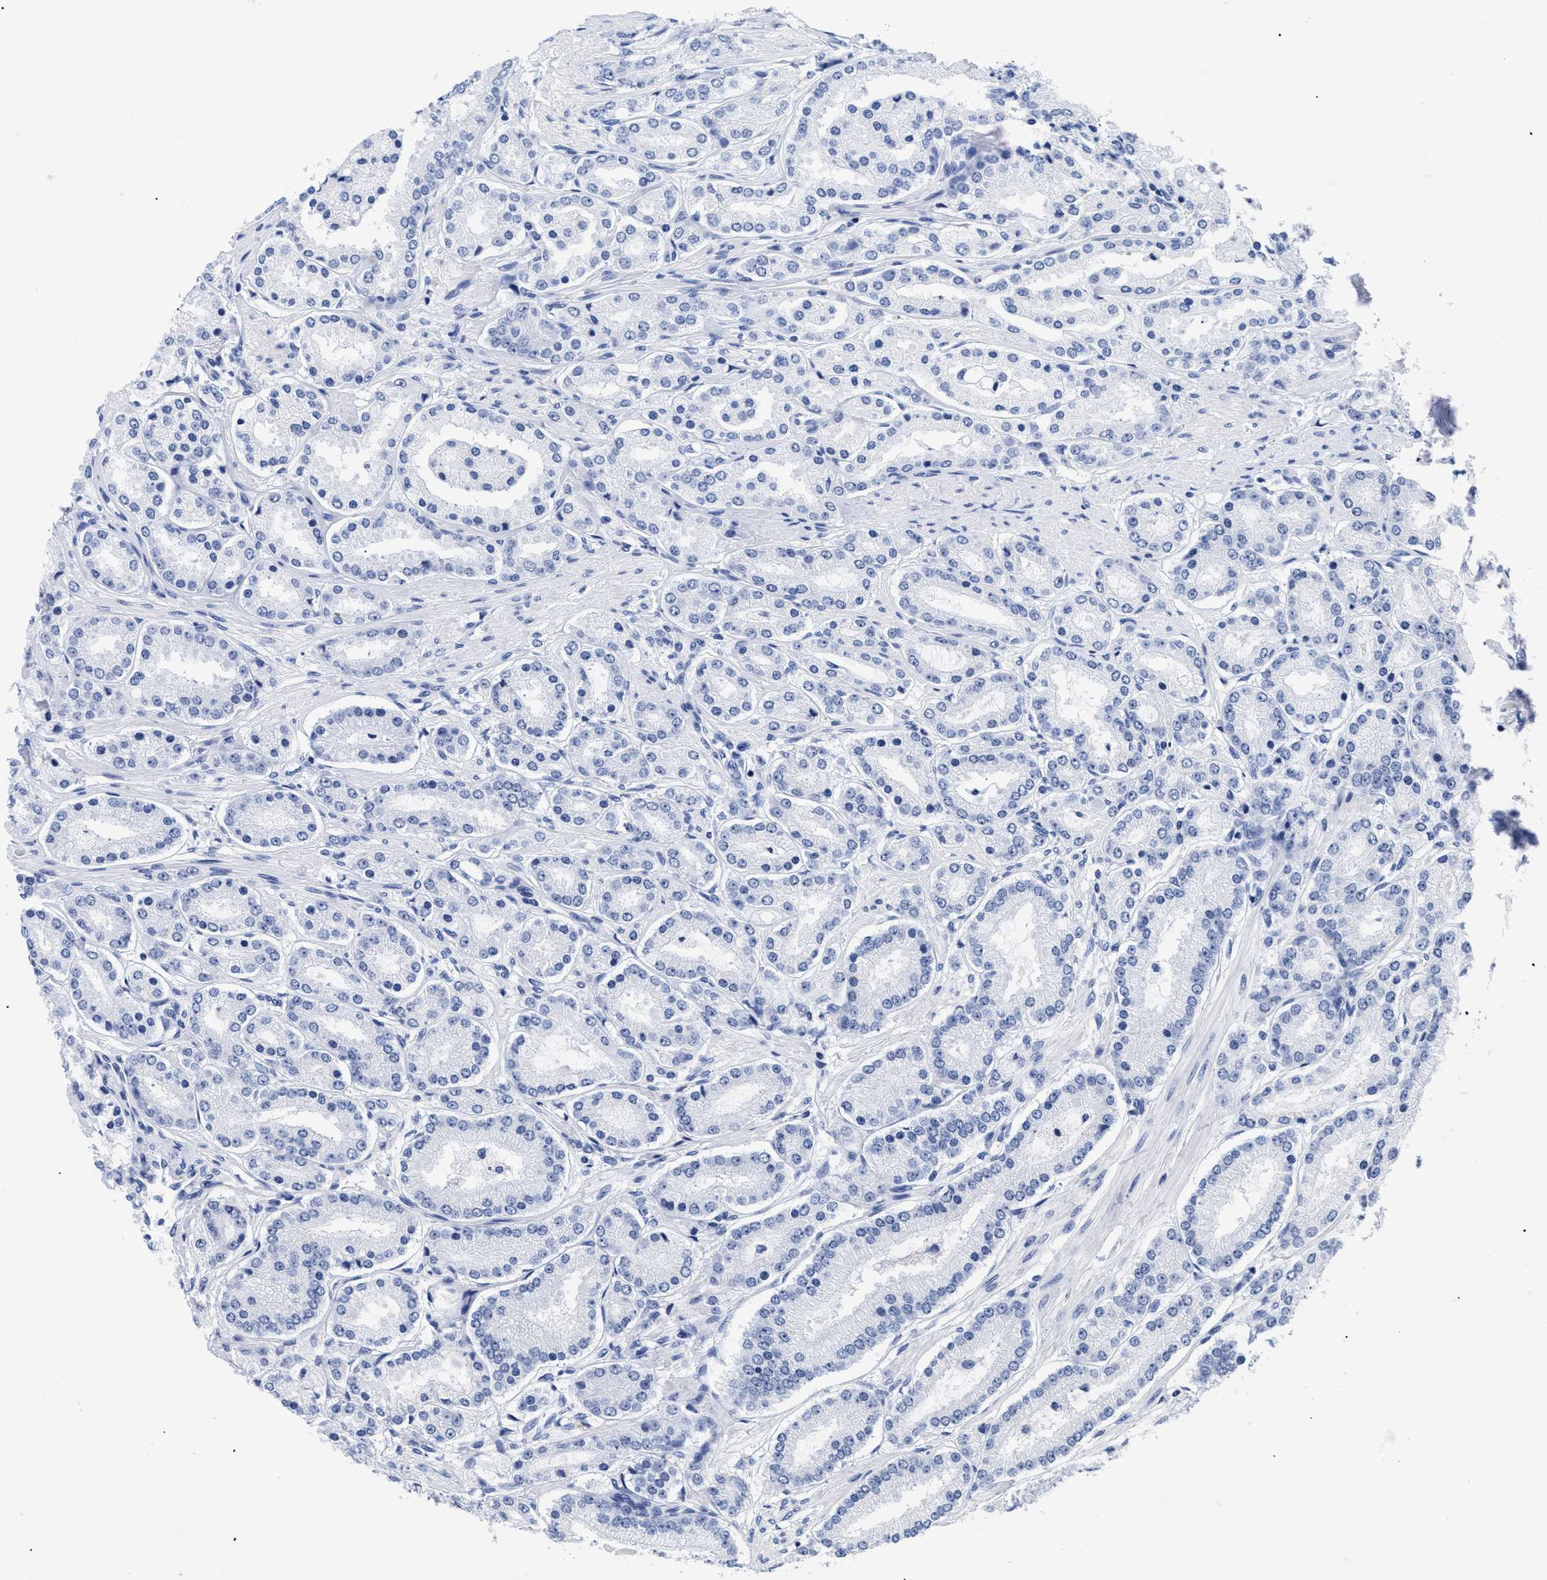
{"staining": {"intensity": "negative", "quantity": "none", "location": "none"}, "tissue": "prostate cancer", "cell_type": "Tumor cells", "image_type": "cancer", "snomed": [{"axis": "morphology", "description": "Adenocarcinoma, Low grade"}, {"axis": "topography", "description": "Prostate"}], "caption": "The image reveals no significant expression in tumor cells of low-grade adenocarcinoma (prostate).", "gene": "TREML1", "patient": {"sex": "male", "age": 63}}